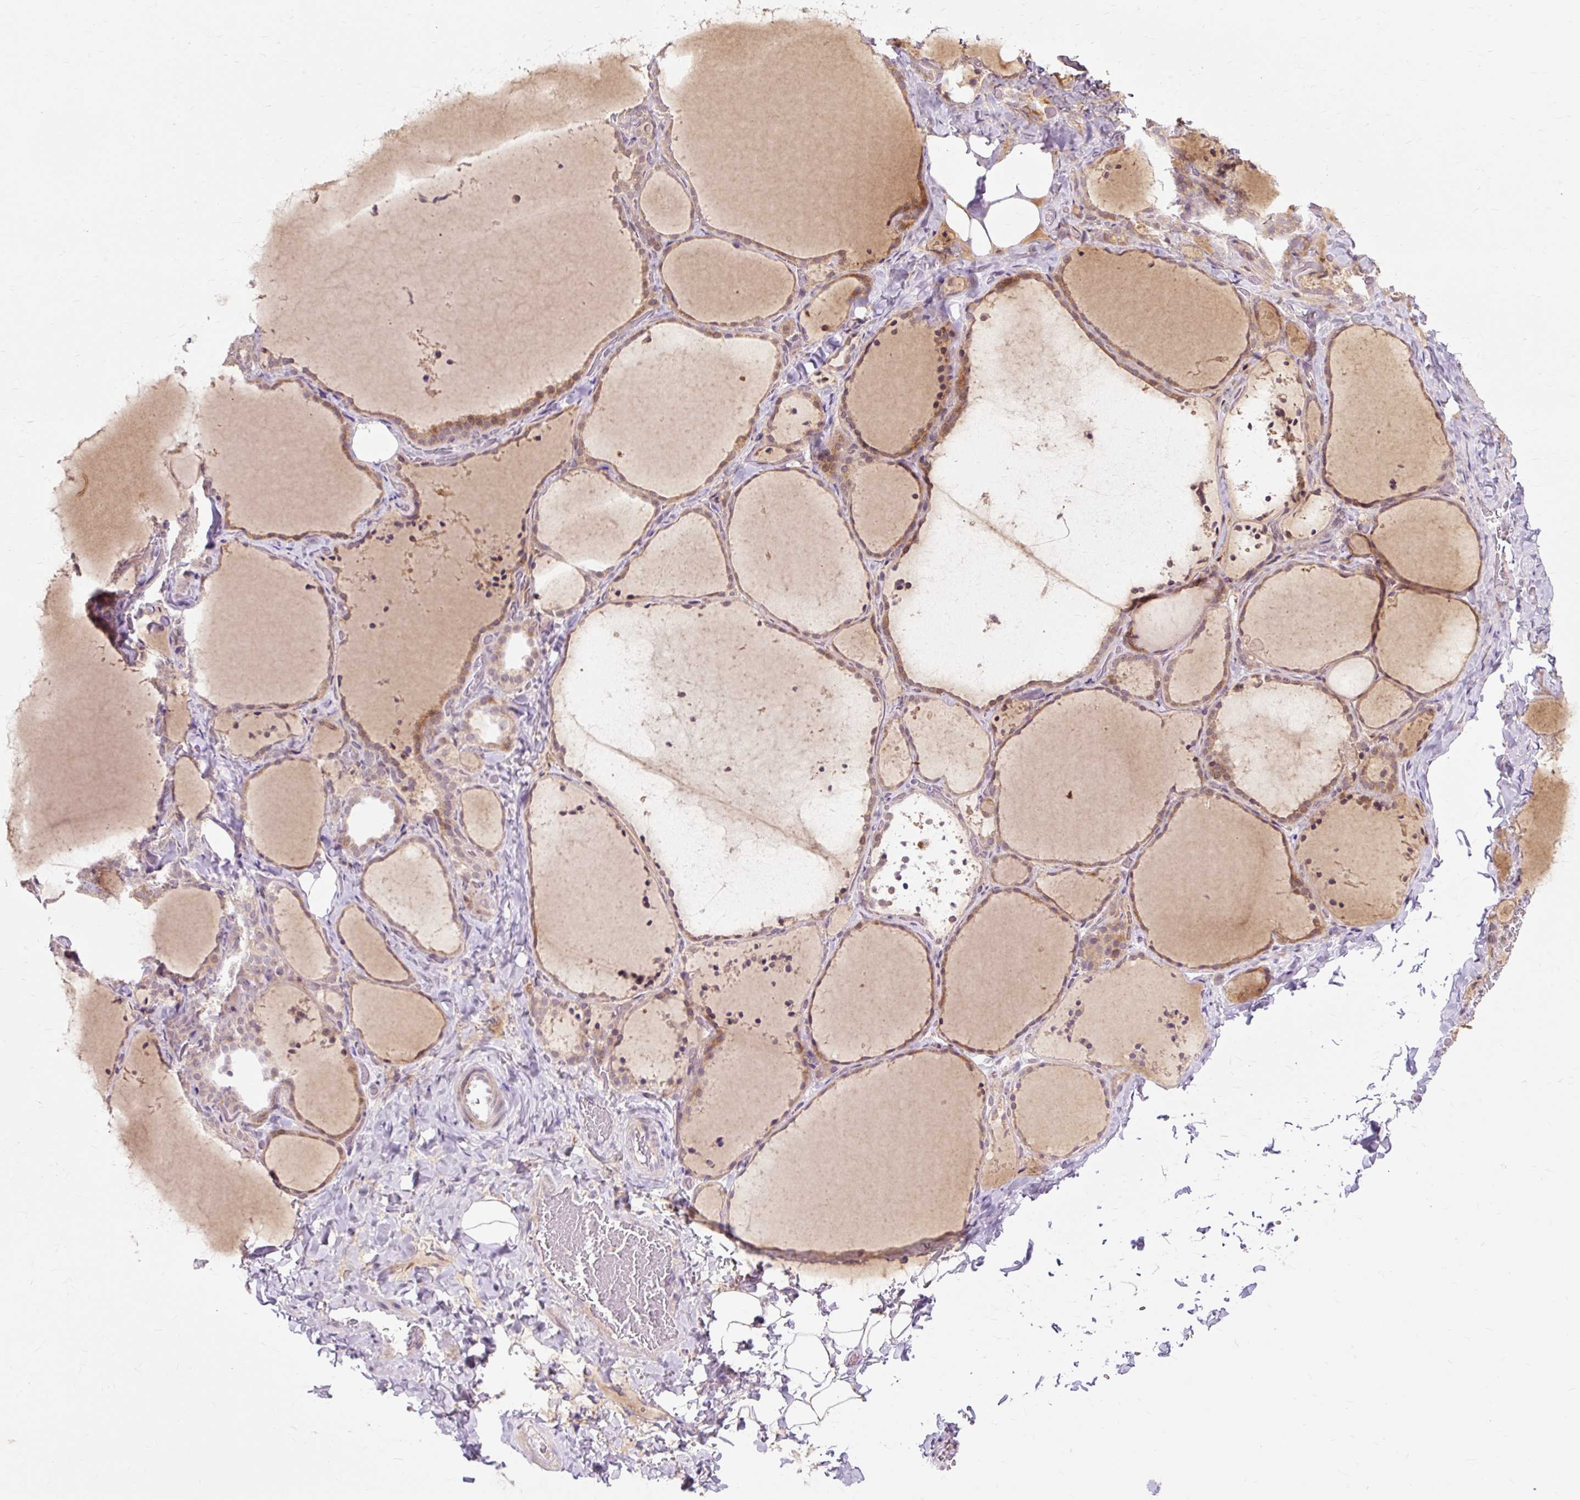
{"staining": {"intensity": "weak", "quantity": "25%-75%", "location": "cytoplasmic/membranous,nuclear"}, "tissue": "thyroid gland", "cell_type": "Glandular cells", "image_type": "normal", "snomed": [{"axis": "morphology", "description": "Normal tissue, NOS"}, {"axis": "topography", "description": "Thyroid gland"}], "caption": "DAB immunohistochemical staining of normal thyroid gland demonstrates weak cytoplasmic/membranous,nuclear protein positivity in approximately 25%-75% of glandular cells.", "gene": "GEMIN2", "patient": {"sex": "female", "age": 22}}